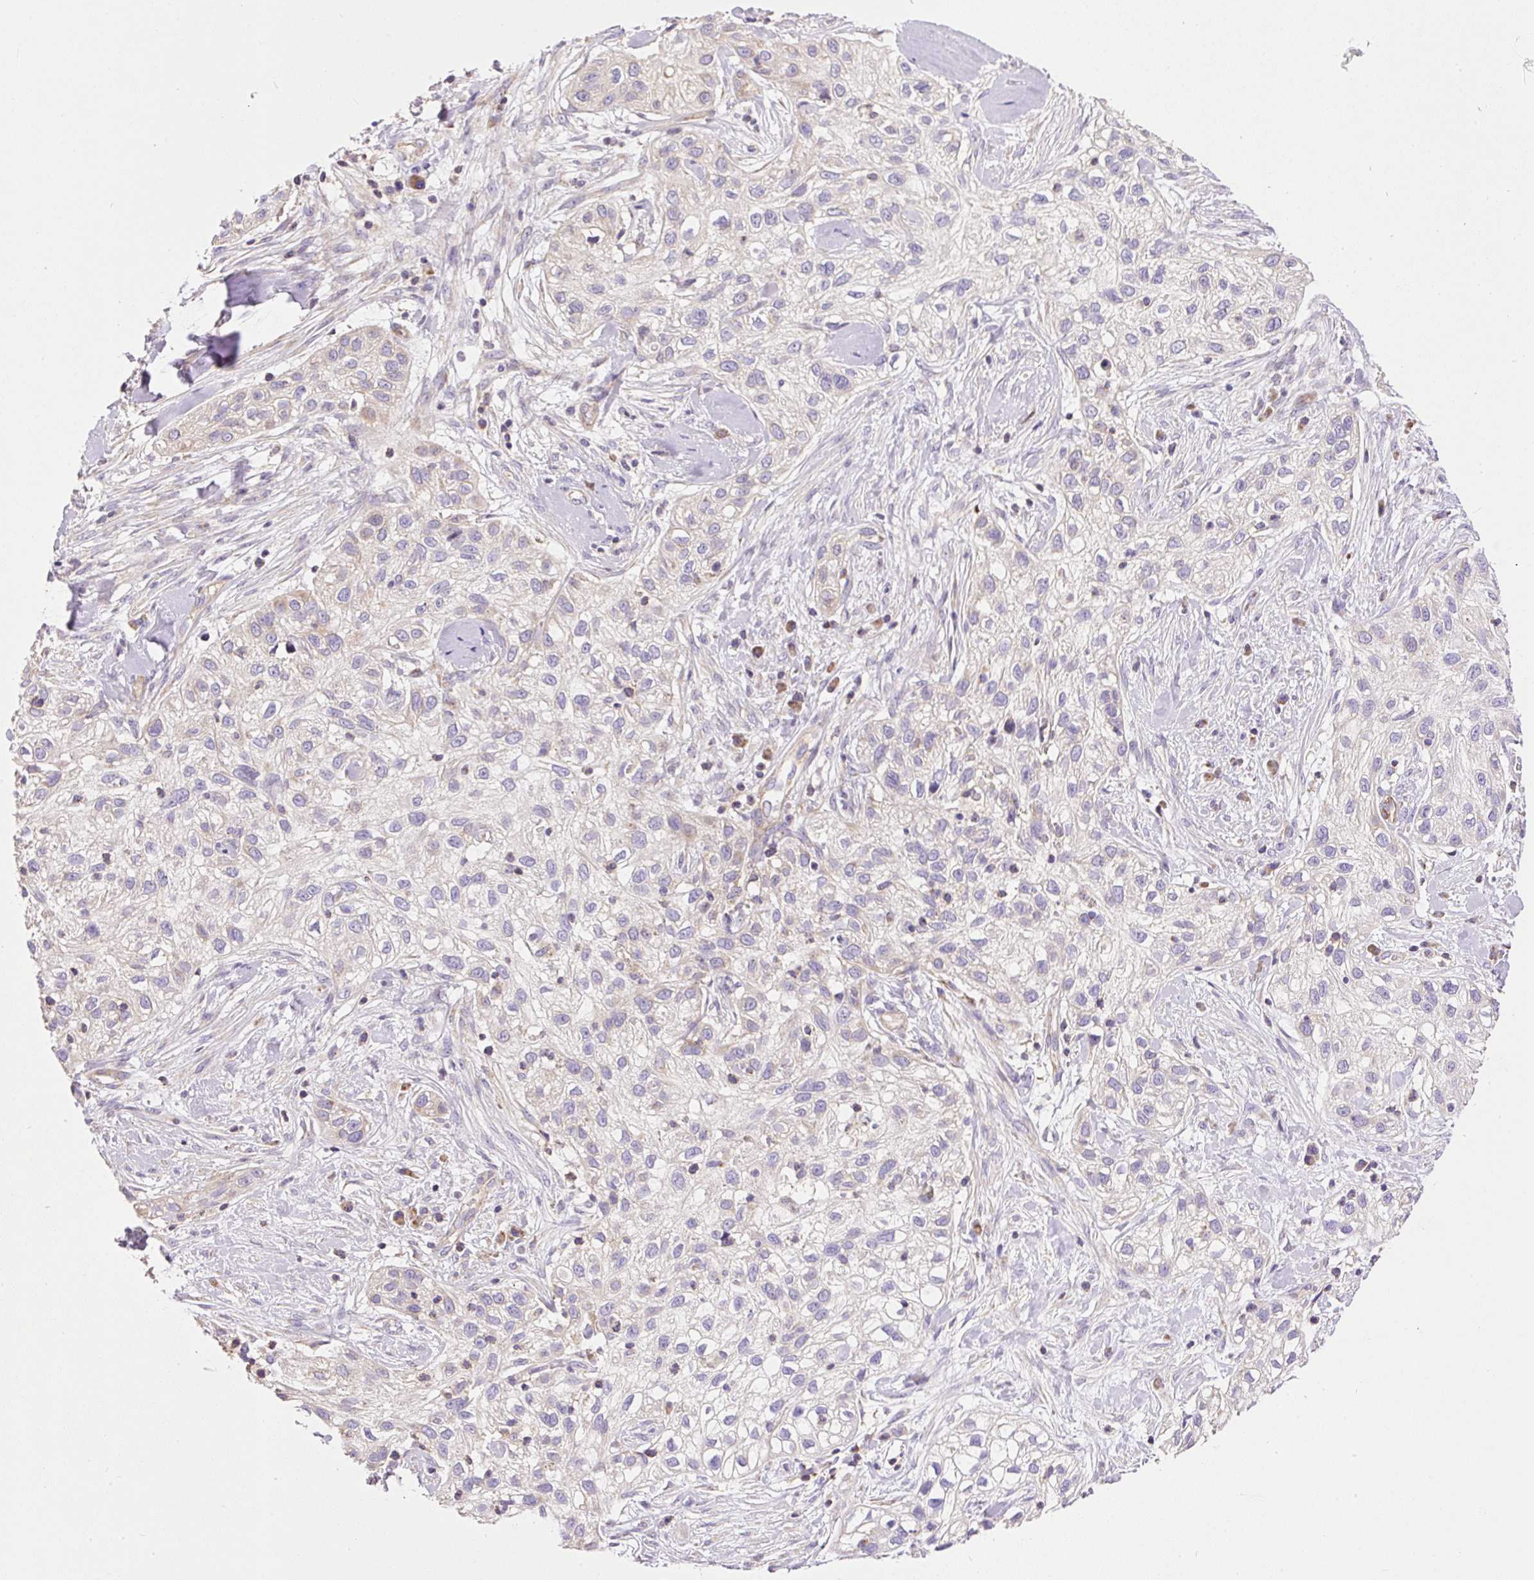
{"staining": {"intensity": "weak", "quantity": "<25%", "location": "cytoplasmic/membranous"}, "tissue": "skin cancer", "cell_type": "Tumor cells", "image_type": "cancer", "snomed": [{"axis": "morphology", "description": "Squamous cell carcinoma, NOS"}, {"axis": "topography", "description": "Skin"}], "caption": "There is no significant staining in tumor cells of skin cancer (squamous cell carcinoma).", "gene": "NDUFAF2", "patient": {"sex": "male", "age": 82}}